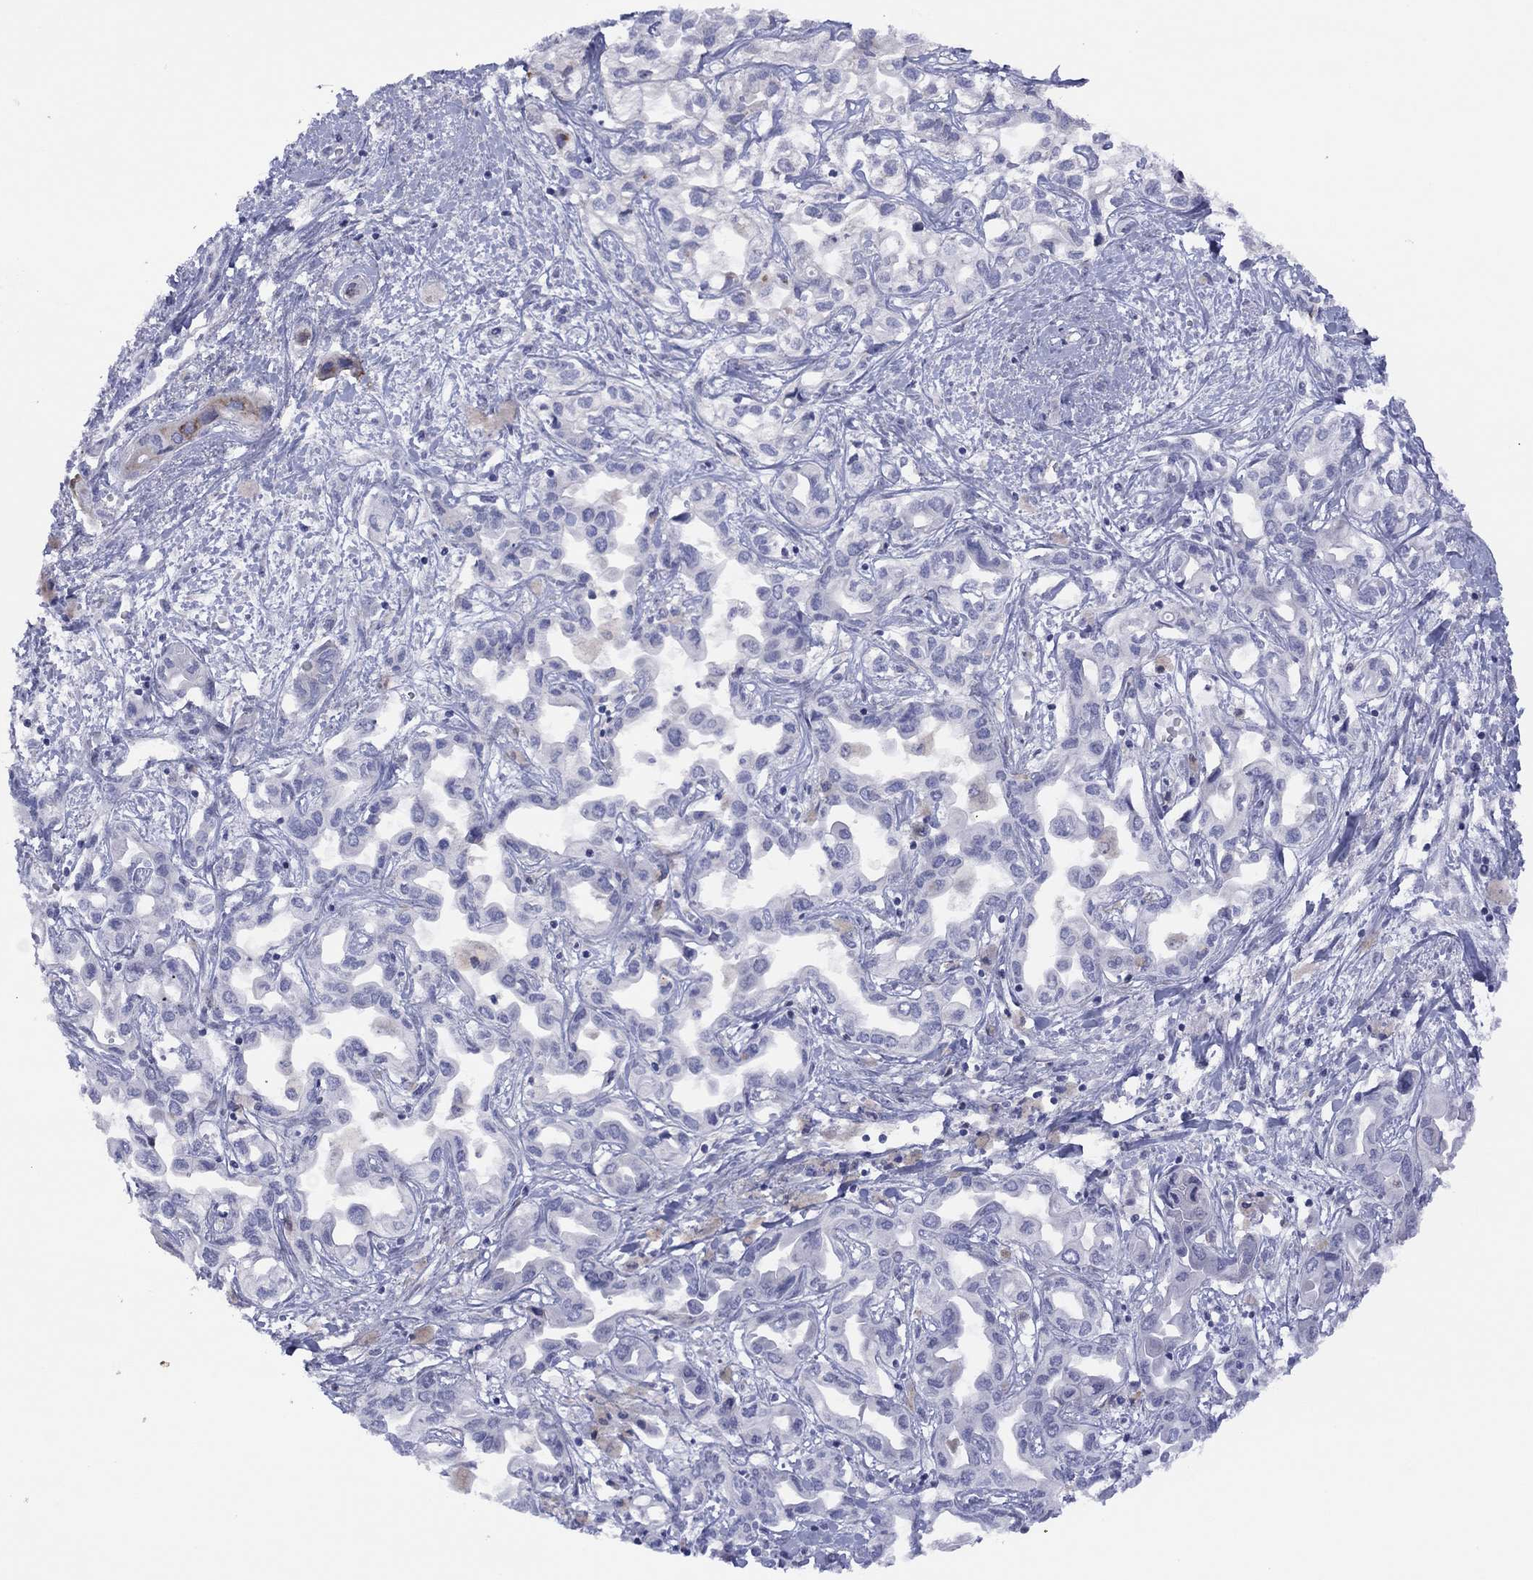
{"staining": {"intensity": "negative", "quantity": "none", "location": "none"}, "tissue": "liver cancer", "cell_type": "Tumor cells", "image_type": "cancer", "snomed": [{"axis": "morphology", "description": "Cholangiocarcinoma"}, {"axis": "topography", "description": "Liver"}], "caption": "A high-resolution image shows IHC staining of liver cancer, which shows no significant positivity in tumor cells. (DAB immunohistochemistry visualized using brightfield microscopy, high magnification).", "gene": "CYP2B6", "patient": {"sex": "female", "age": 64}}